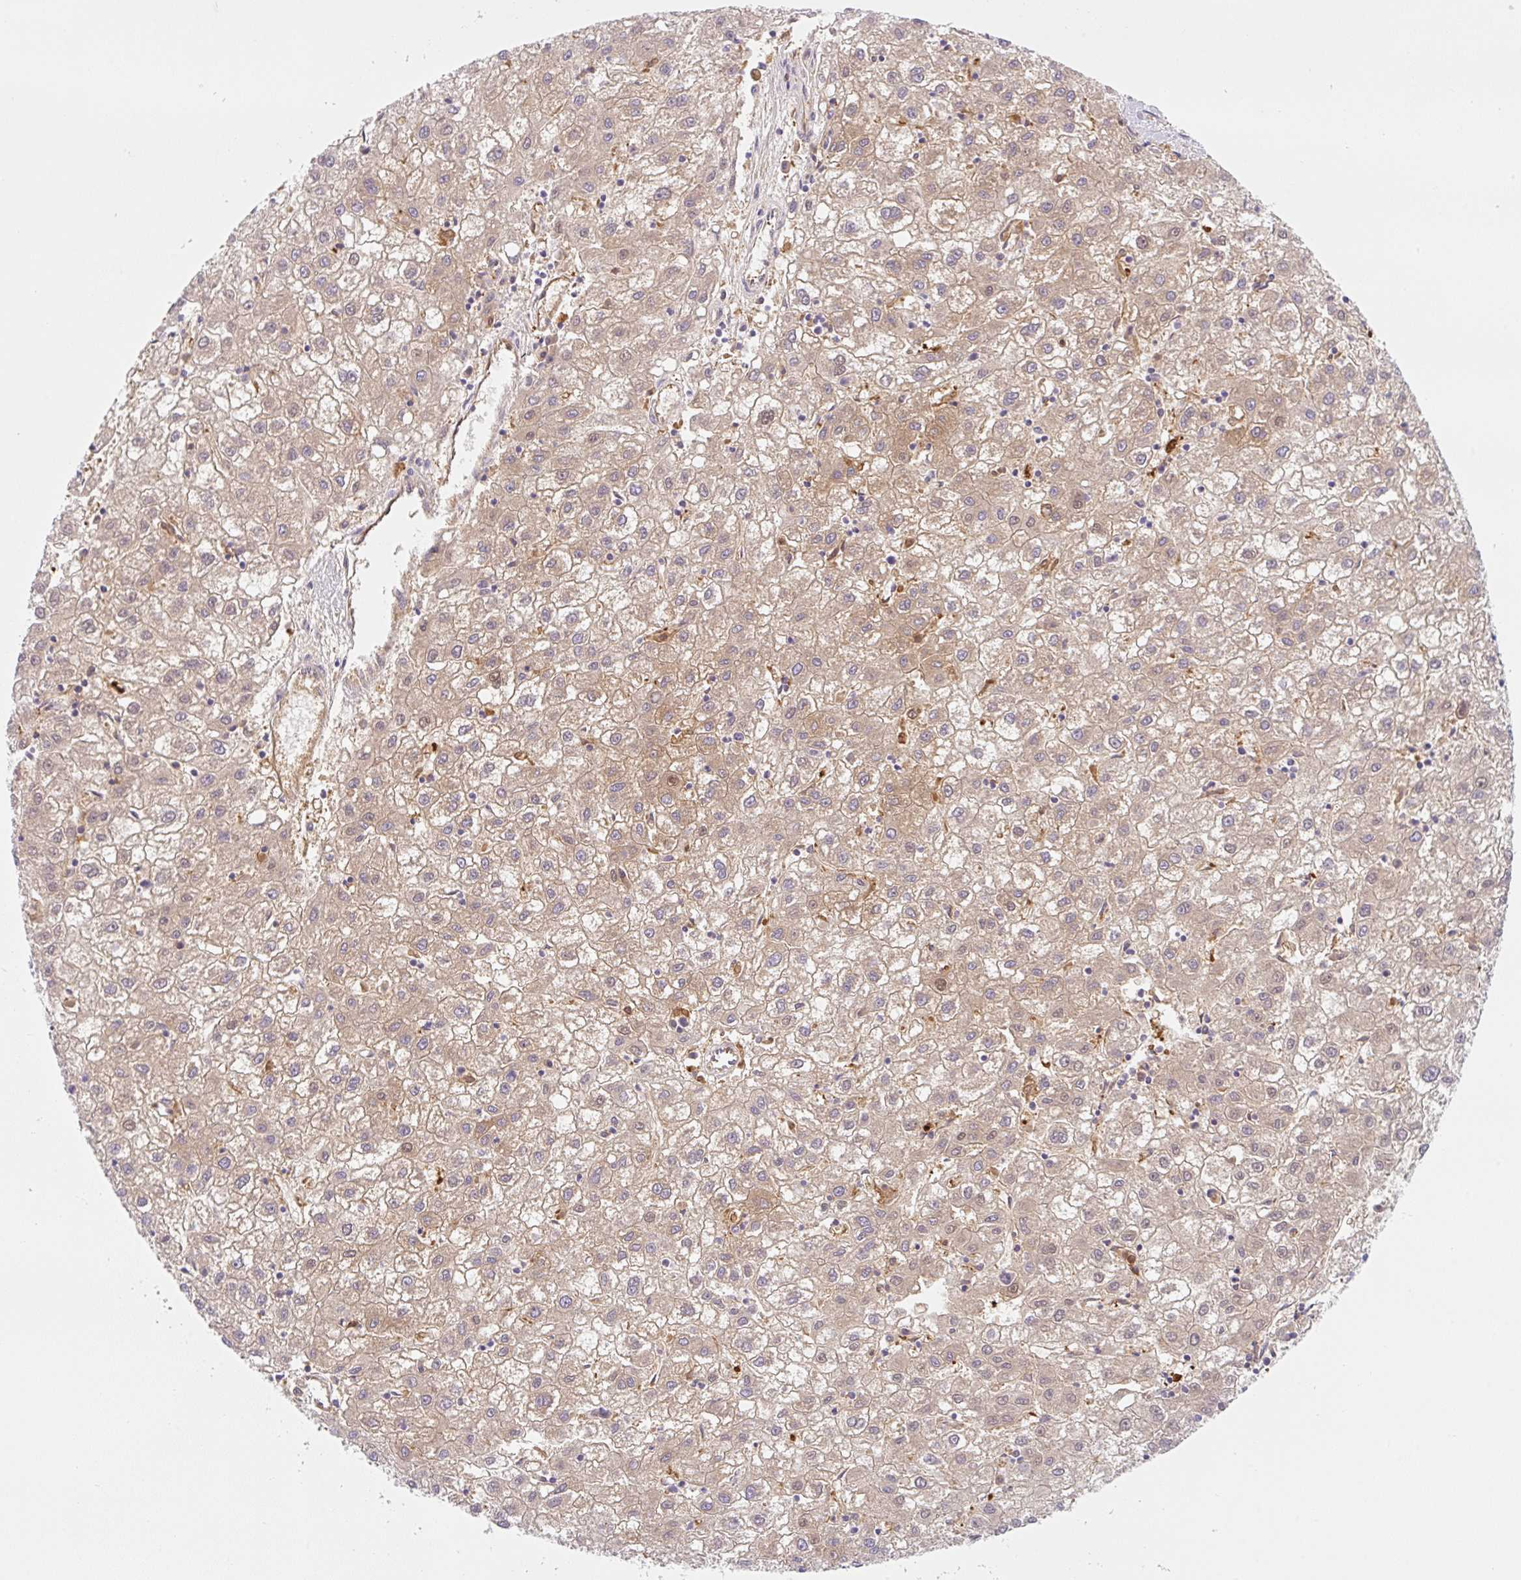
{"staining": {"intensity": "moderate", "quantity": ">75%", "location": "cytoplasmic/membranous"}, "tissue": "liver cancer", "cell_type": "Tumor cells", "image_type": "cancer", "snomed": [{"axis": "morphology", "description": "Carcinoma, Hepatocellular, NOS"}, {"axis": "topography", "description": "Liver"}], "caption": "A medium amount of moderate cytoplasmic/membranous positivity is seen in about >75% of tumor cells in liver hepatocellular carcinoma tissue.", "gene": "OMA1", "patient": {"sex": "male", "age": 72}}